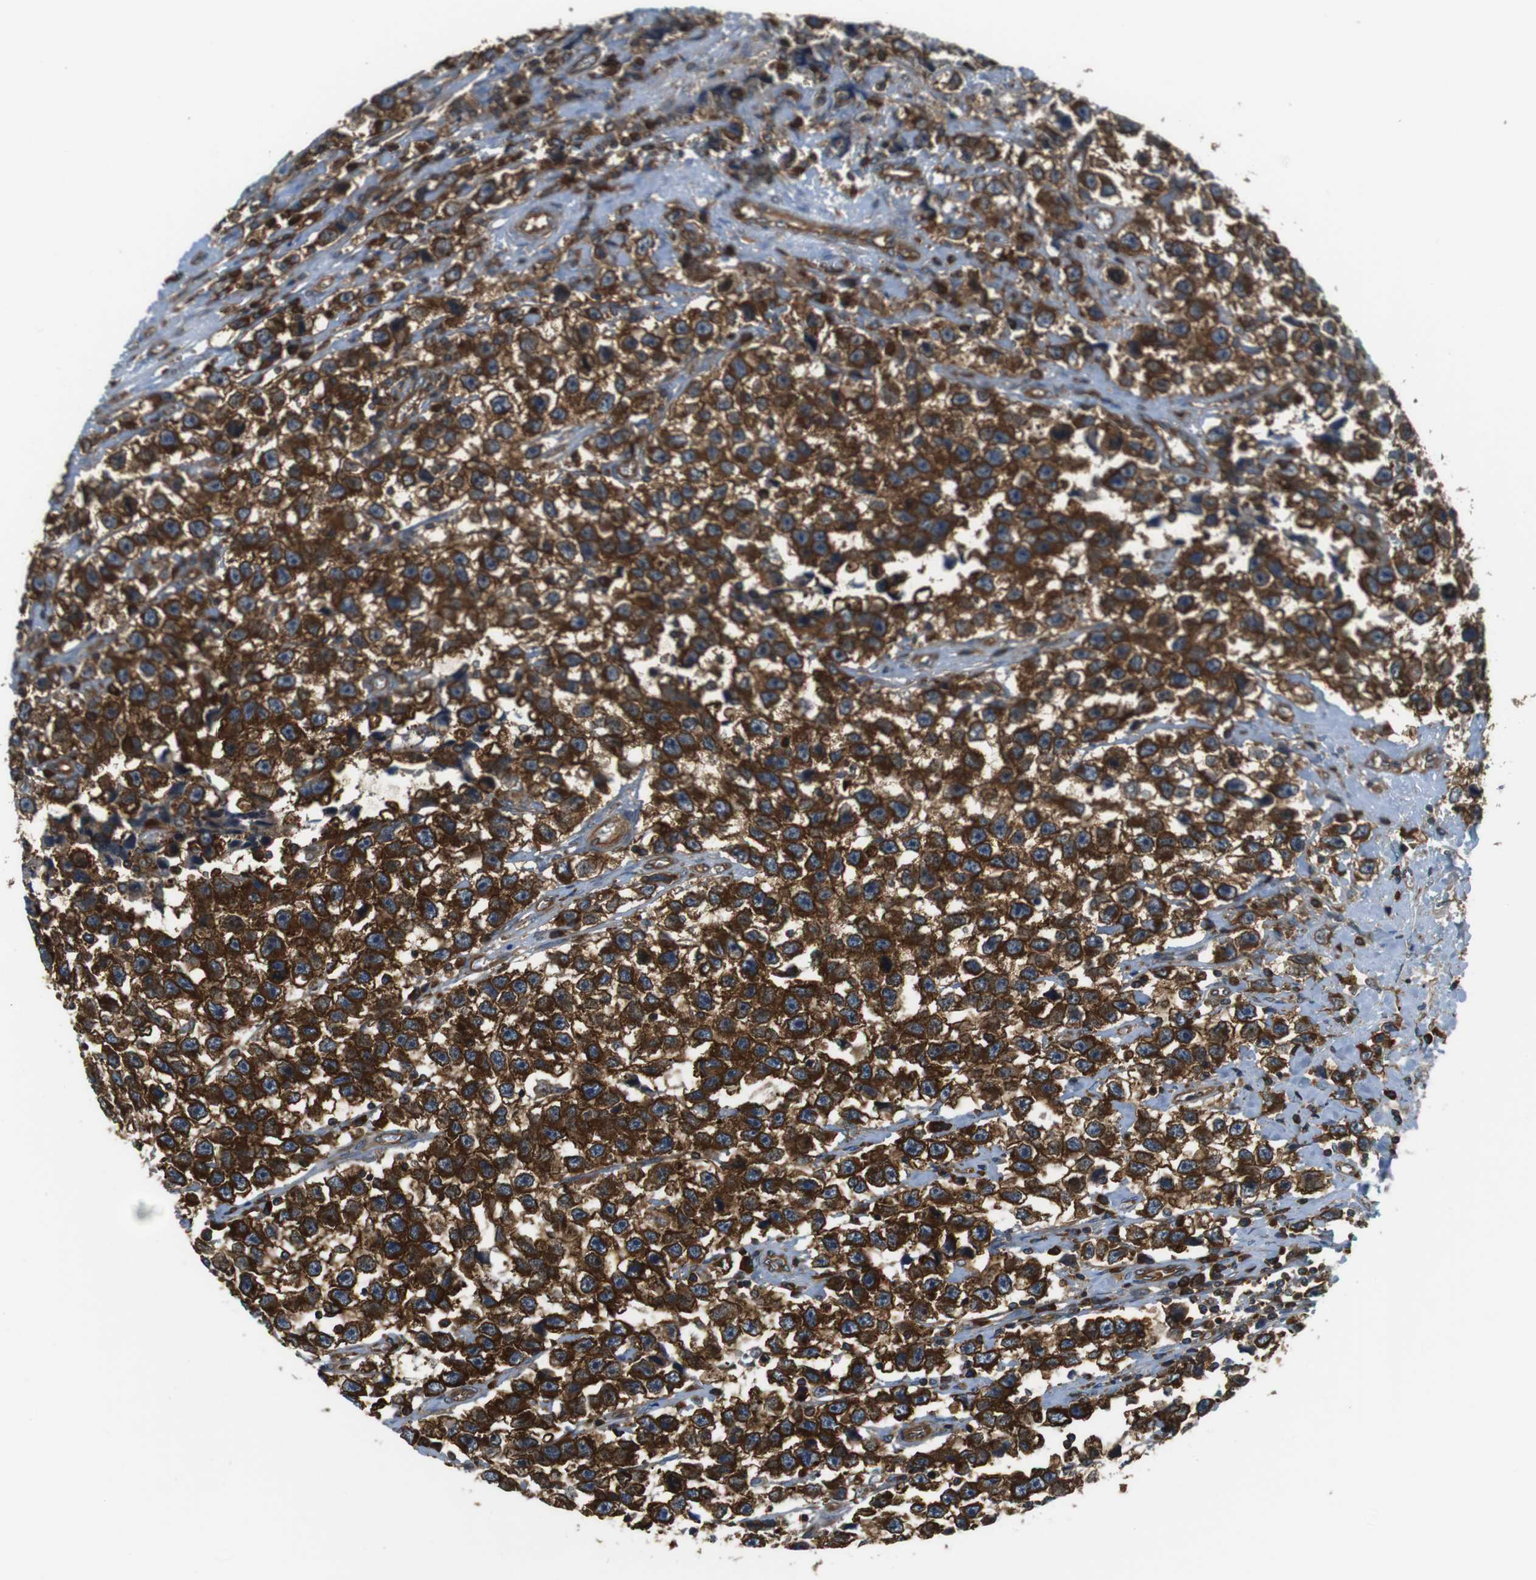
{"staining": {"intensity": "strong", "quantity": ">75%", "location": "cytoplasmic/membranous"}, "tissue": "testis cancer", "cell_type": "Tumor cells", "image_type": "cancer", "snomed": [{"axis": "morphology", "description": "Seminoma, NOS"}, {"axis": "topography", "description": "Testis"}], "caption": "This is a photomicrograph of IHC staining of seminoma (testis), which shows strong expression in the cytoplasmic/membranous of tumor cells.", "gene": "TSC1", "patient": {"sex": "male", "age": 33}}